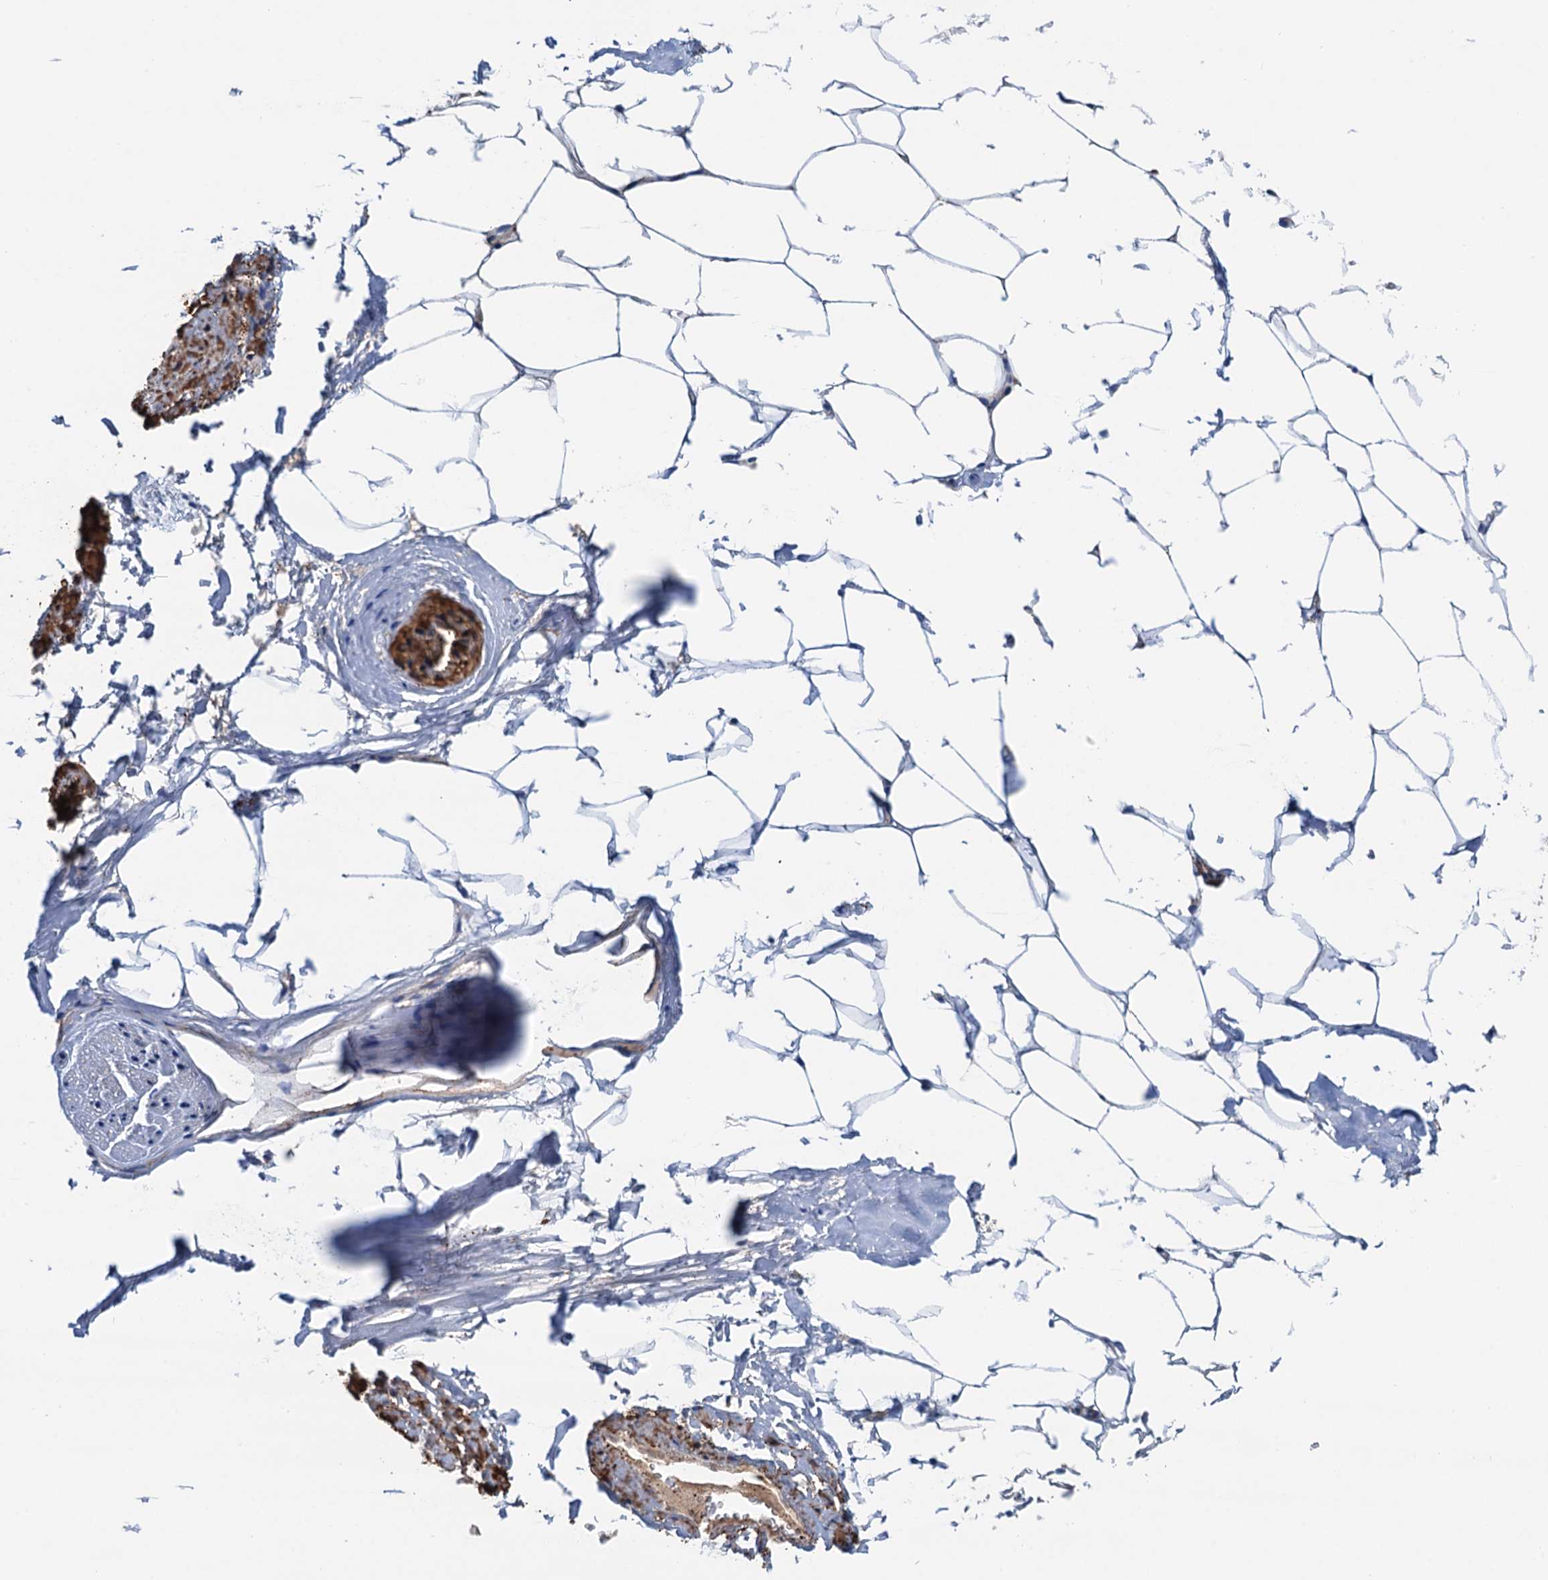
{"staining": {"intensity": "negative", "quantity": "none", "location": "none"}, "tissue": "adipose tissue", "cell_type": "Adipocytes", "image_type": "normal", "snomed": [{"axis": "morphology", "description": "Normal tissue, NOS"}, {"axis": "morphology", "description": "Adenocarcinoma, Low grade"}, {"axis": "topography", "description": "Prostate"}, {"axis": "topography", "description": "Peripheral nerve tissue"}], "caption": "The immunohistochemistry micrograph has no significant expression in adipocytes of adipose tissue.", "gene": "CSTPP1", "patient": {"sex": "male", "age": 63}}